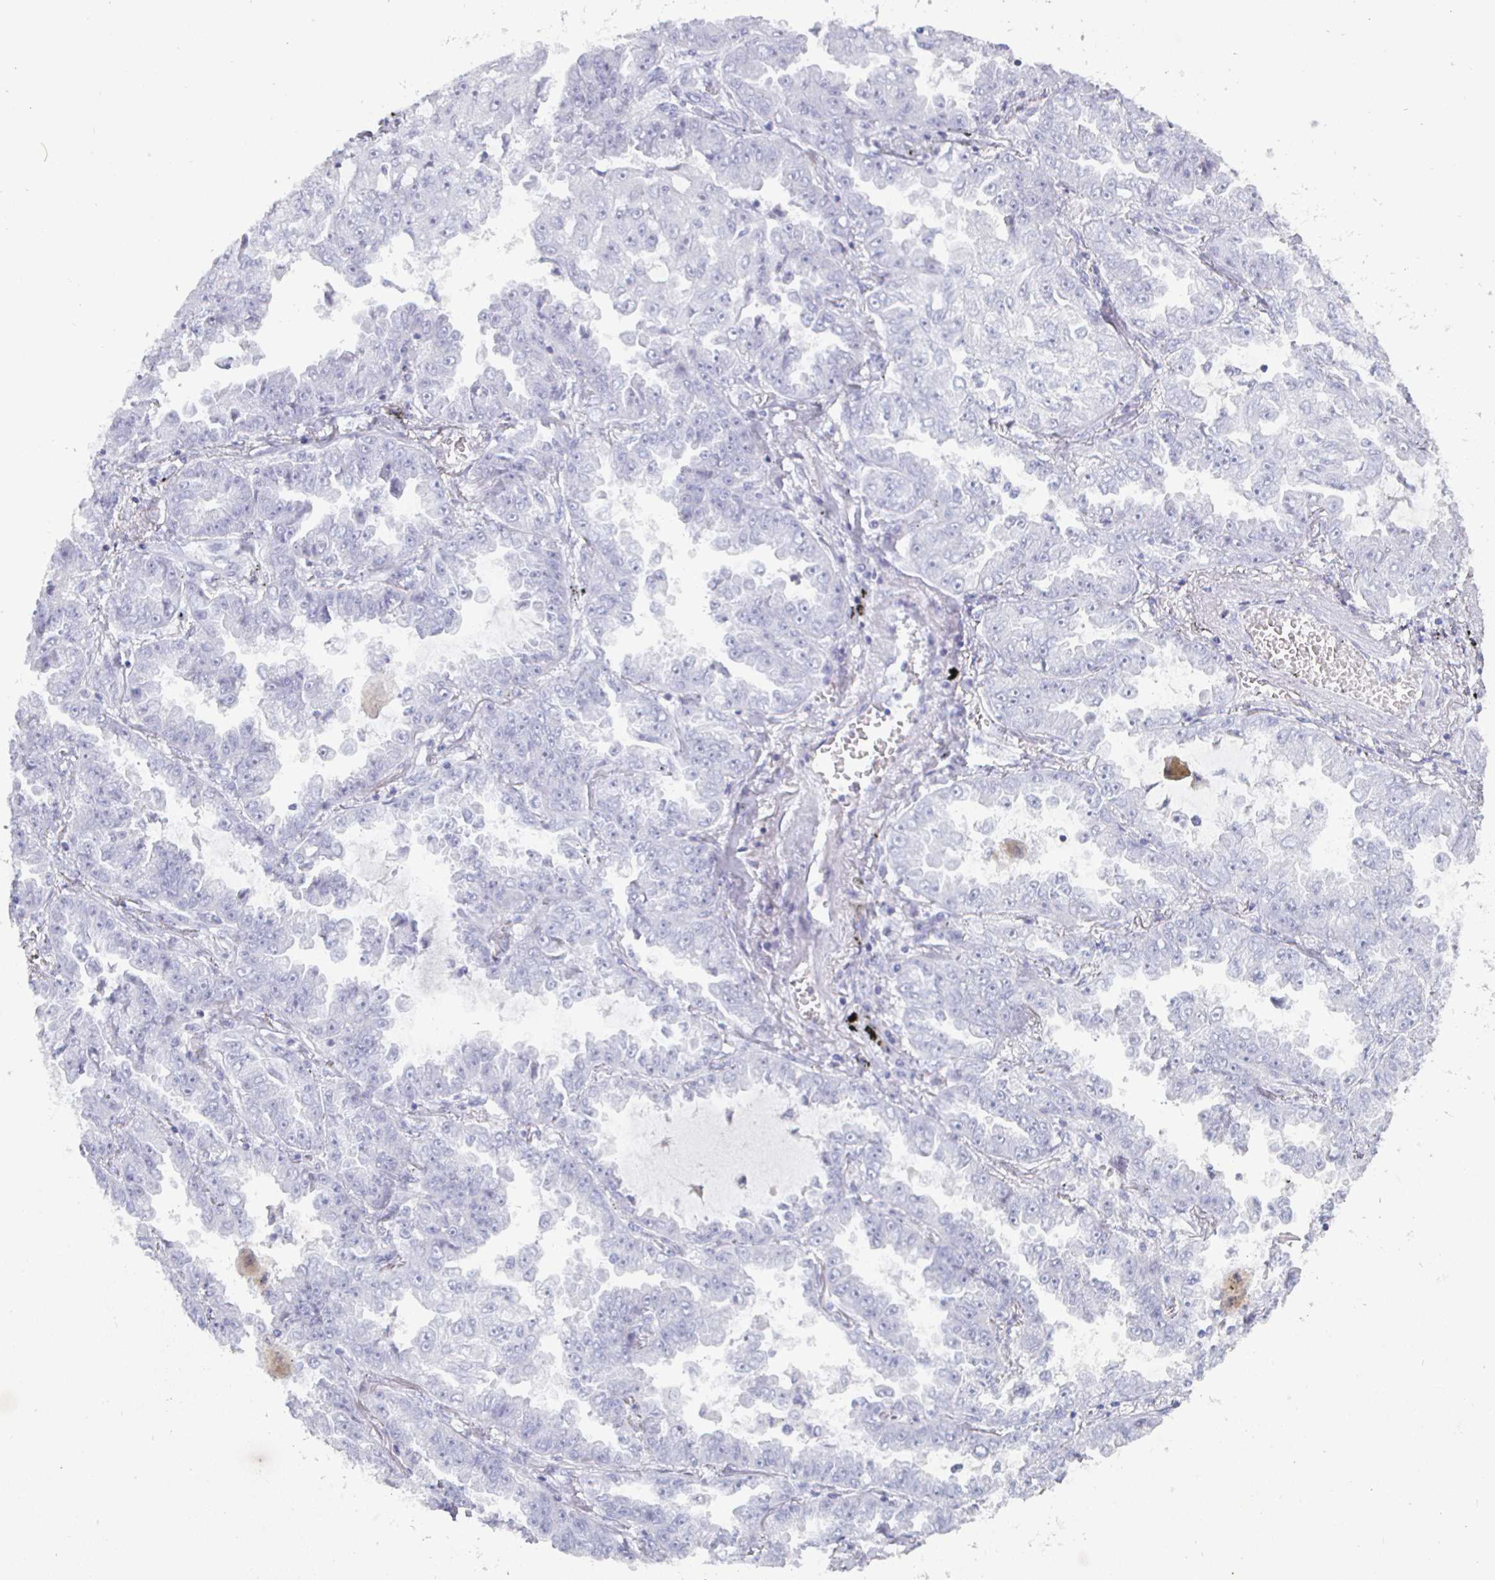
{"staining": {"intensity": "negative", "quantity": "none", "location": "none"}, "tissue": "lung cancer", "cell_type": "Tumor cells", "image_type": "cancer", "snomed": [{"axis": "morphology", "description": "Adenocarcinoma, NOS"}, {"axis": "topography", "description": "Lung"}], "caption": "DAB immunohistochemical staining of adenocarcinoma (lung) shows no significant expression in tumor cells.", "gene": "ENPP1", "patient": {"sex": "female", "age": 52}}